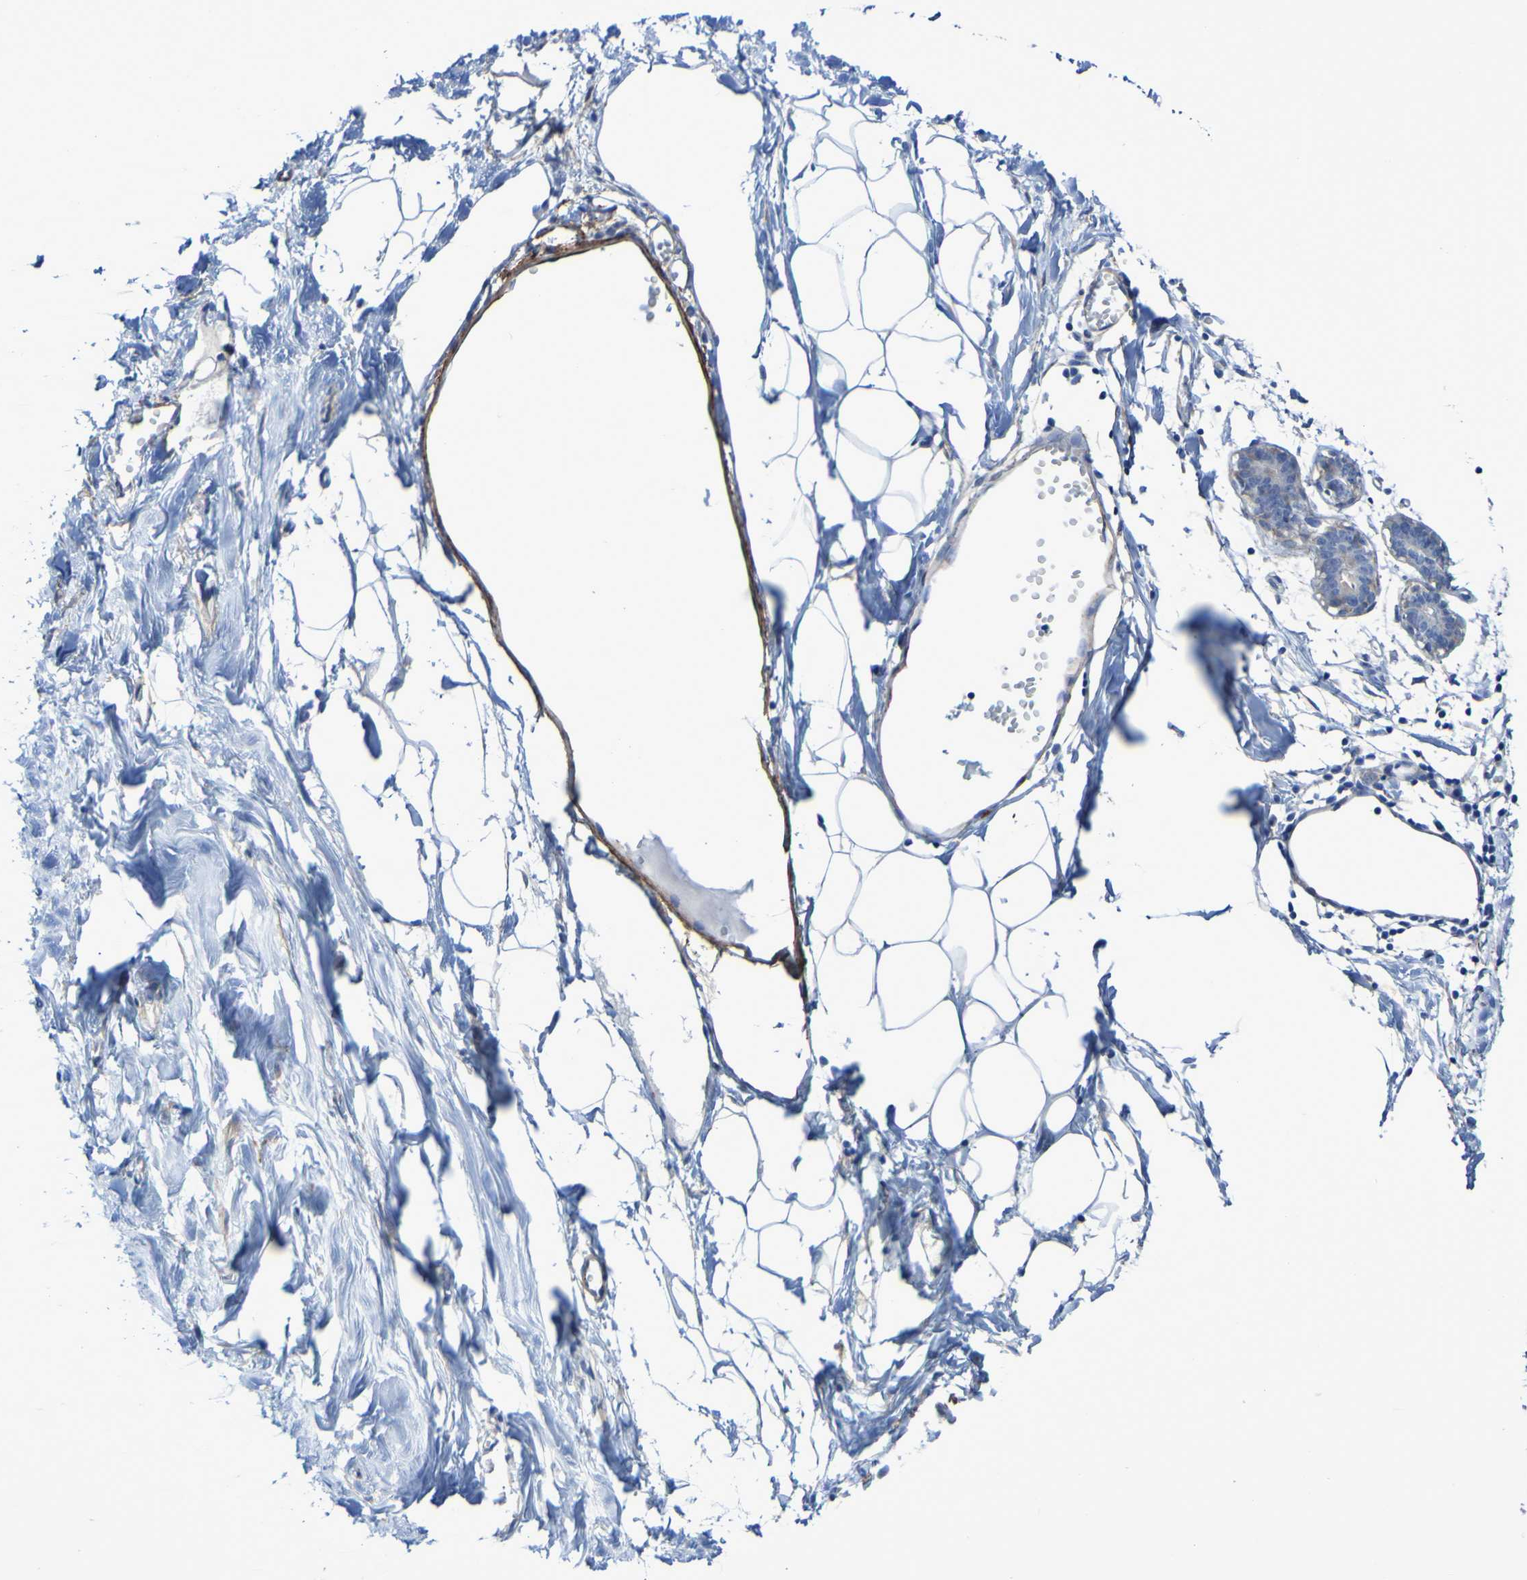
{"staining": {"intensity": "negative", "quantity": "none", "location": "none"}, "tissue": "breast", "cell_type": "Adipocytes", "image_type": "normal", "snomed": [{"axis": "morphology", "description": "Normal tissue, NOS"}, {"axis": "topography", "description": "Breast"}], "caption": "Breast stained for a protein using immunohistochemistry displays no expression adipocytes.", "gene": "LPP", "patient": {"sex": "female", "age": 27}}